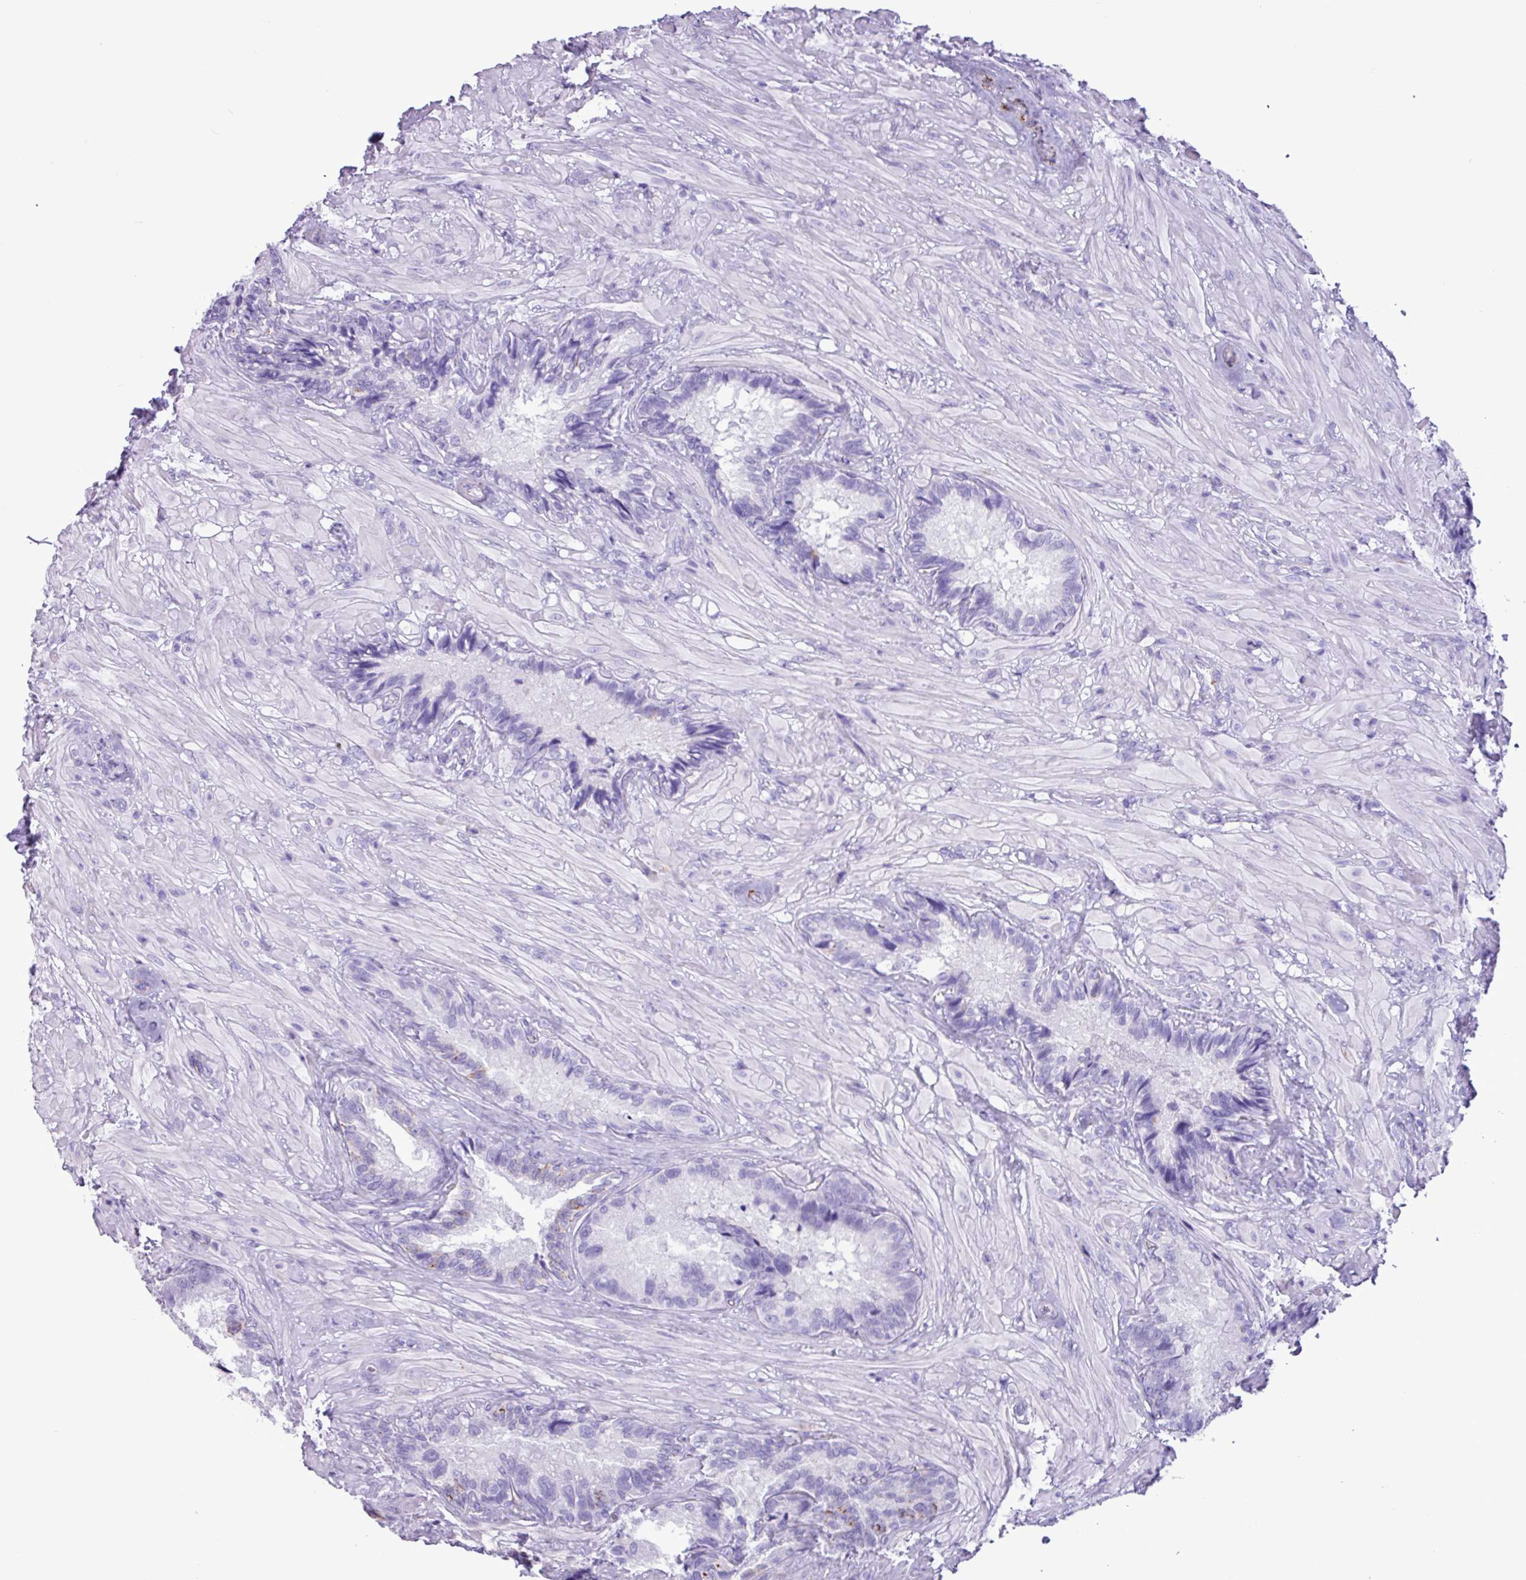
{"staining": {"intensity": "strong", "quantity": "<25%", "location": "cytoplasmic/membranous"}, "tissue": "seminal vesicle", "cell_type": "Glandular cells", "image_type": "normal", "snomed": [{"axis": "morphology", "description": "Normal tissue, NOS"}, {"axis": "topography", "description": "Seminal veicle"}], "caption": "Strong cytoplasmic/membranous protein positivity is seen in approximately <25% of glandular cells in seminal vesicle.", "gene": "CKMT2", "patient": {"sex": "male", "age": 62}}